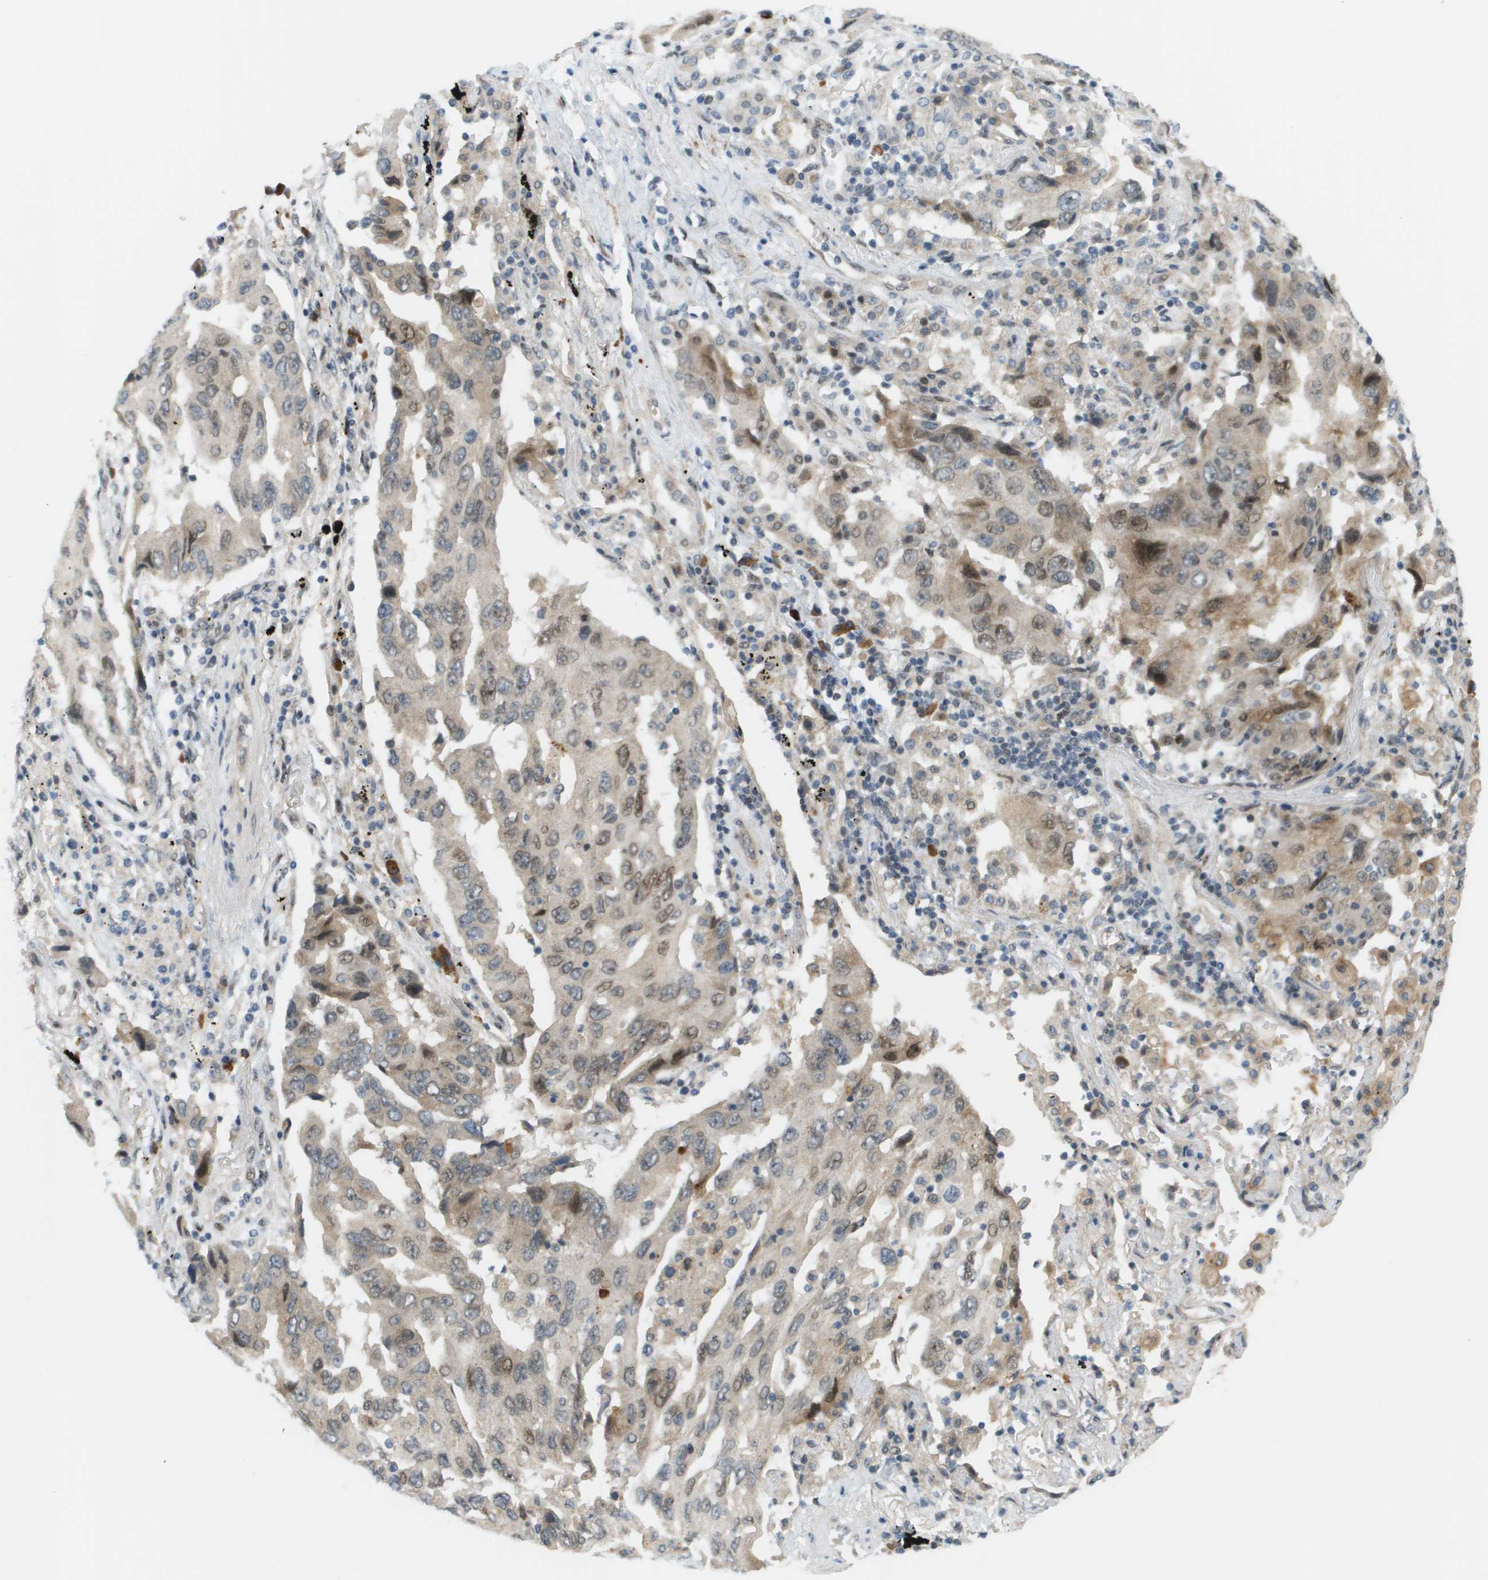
{"staining": {"intensity": "weak", "quantity": ">75%", "location": "cytoplasmic/membranous,nuclear"}, "tissue": "lung cancer", "cell_type": "Tumor cells", "image_type": "cancer", "snomed": [{"axis": "morphology", "description": "Adenocarcinoma, NOS"}, {"axis": "topography", "description": "Lung"}], "caption": "Weak cytoplasmic/membranous and nuclear positivity is seen in about >75% of tumor cells in lung cancer (adenocarcinoma).", "gene": "CACNB4", "patient": {"sex": "female", "age": 65}}